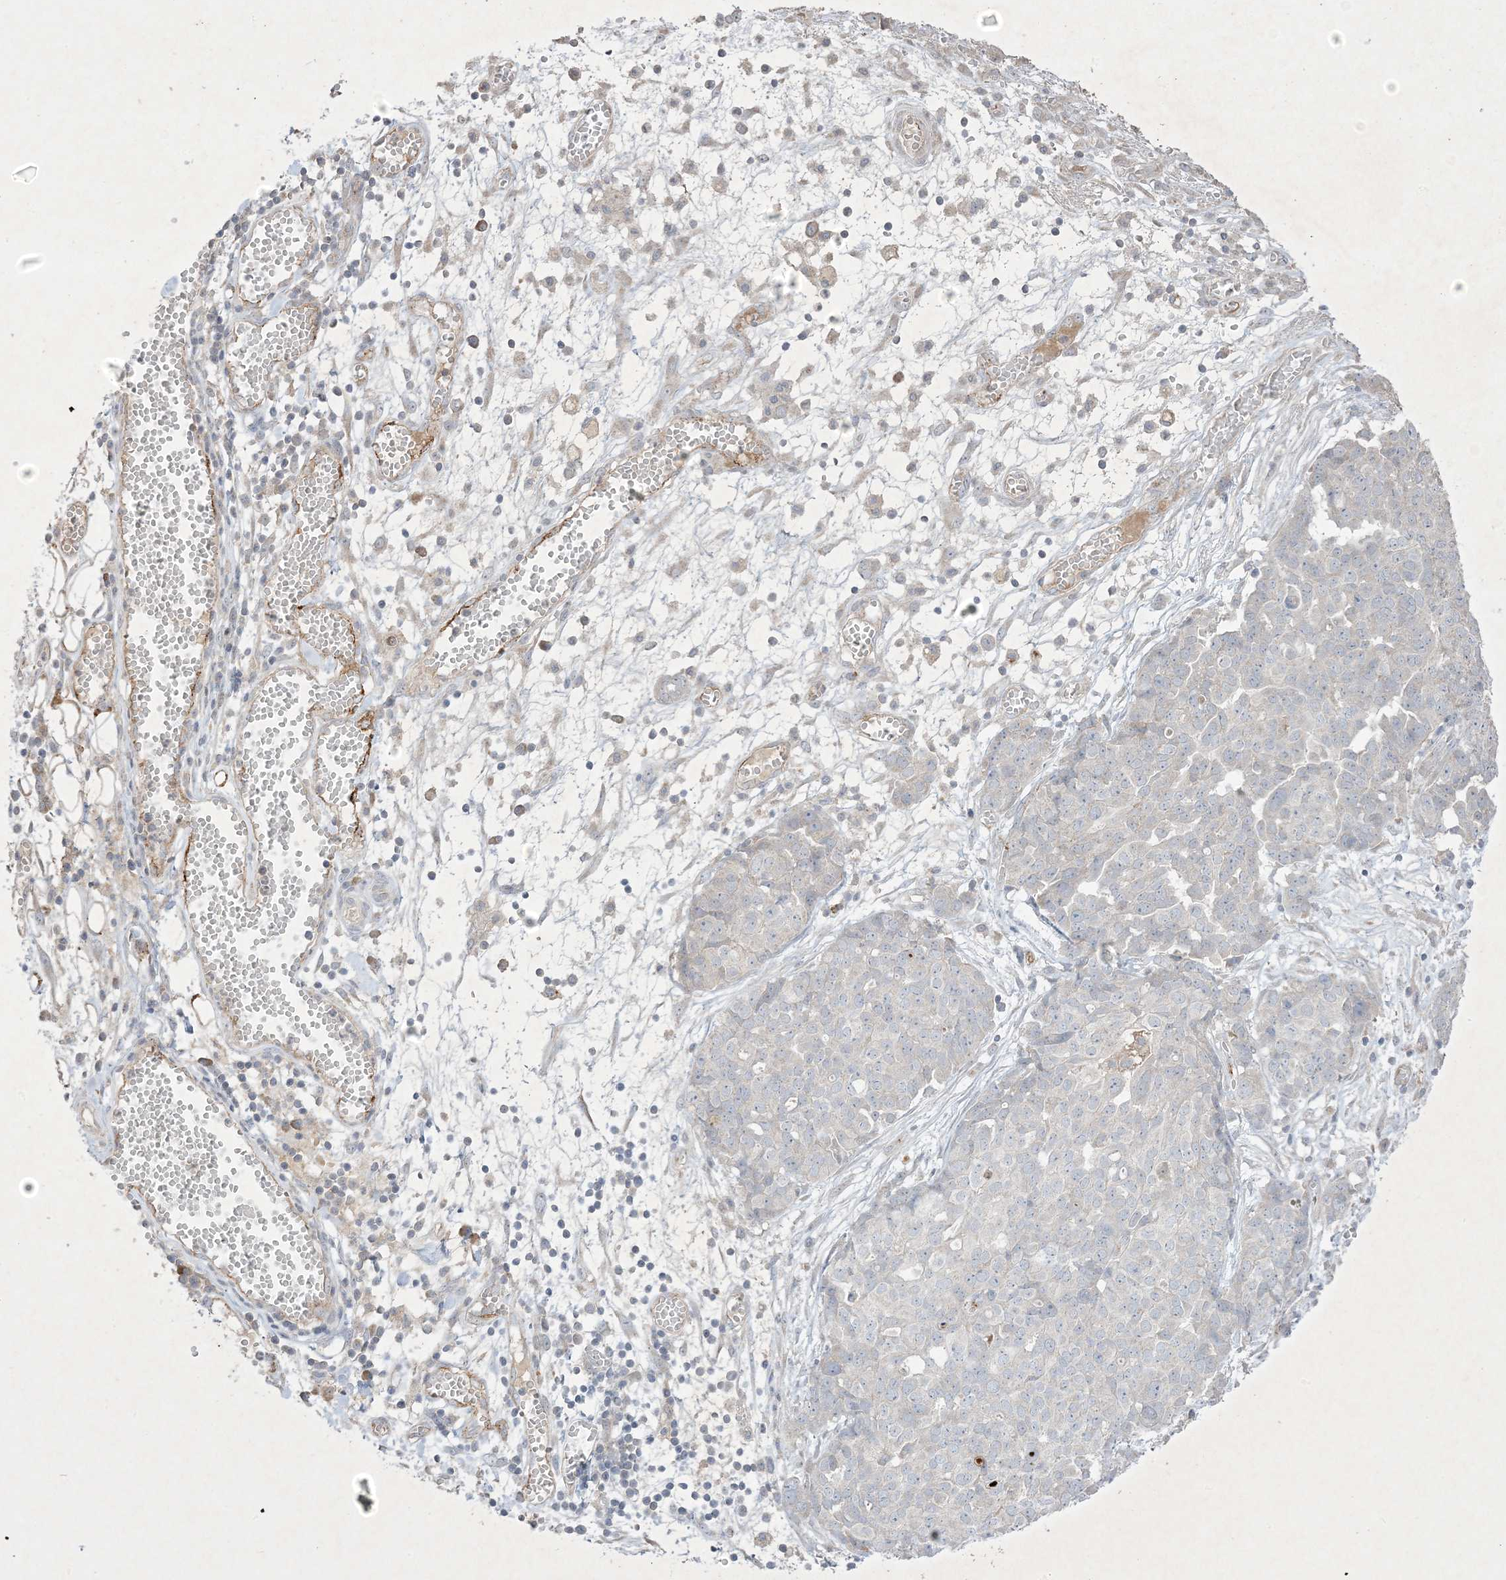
{"staining": {"intensity": "negative", "quantity": "none", "location": "none"}, "tissue": "ovarian cancer", "cell_type": "Tumor cells", "image_type": "cancer", "snomed": [{"axis": "morphology", "description": "Cystadenocarcinoma, serous, NOS"}, {"axis": "topography", "description": "Soft tissue"}, {"axis": "topography", "description": "Ovary"}], "caption": "The image shows no staining of tumor cells in serous cystadenocarcinoma (ovarian).", "gene": "PRSS36", "patient": {"sex": "female", "age": 57}}